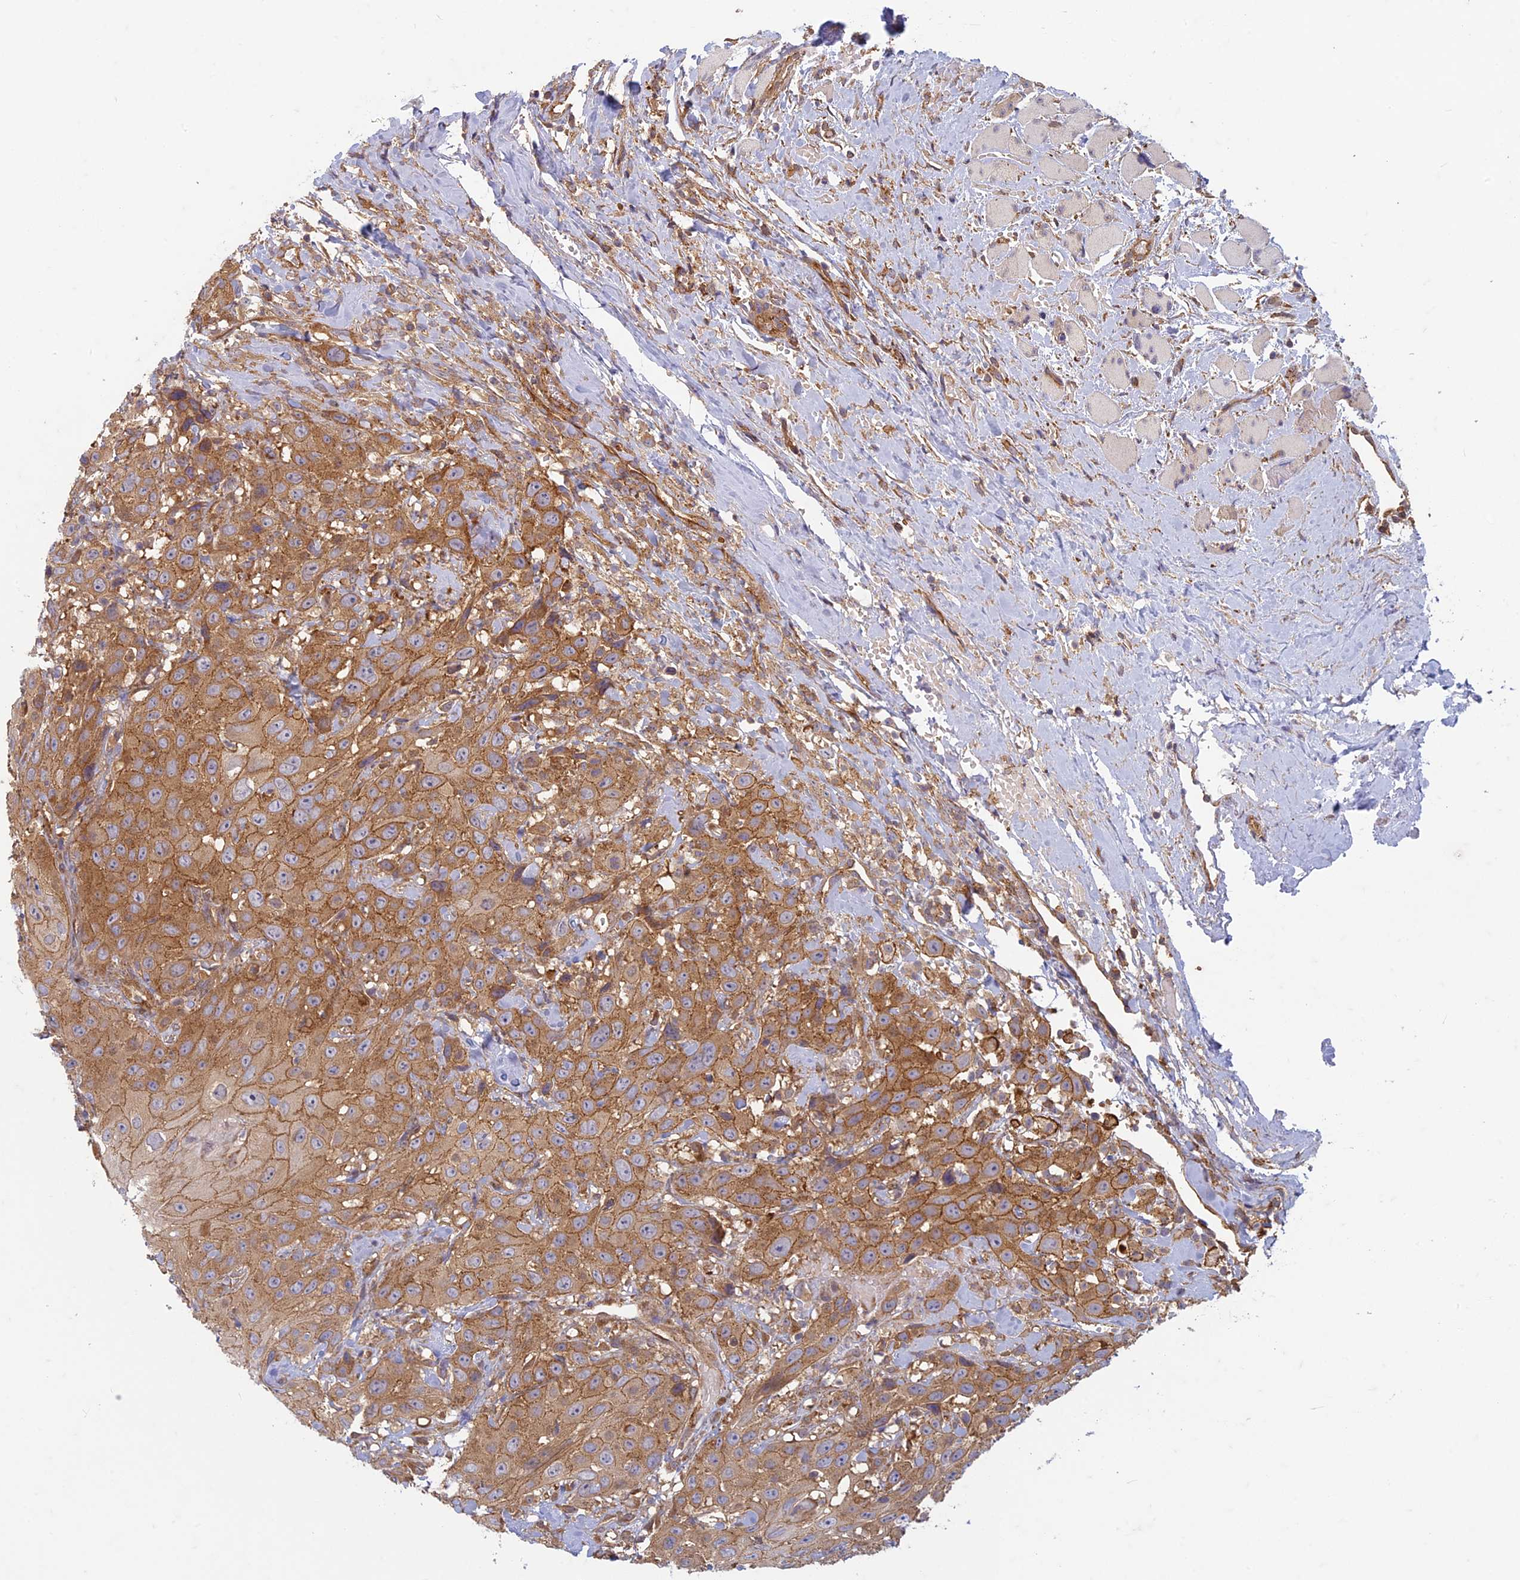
{"staining": {"intensity": "moderate", "quantity": ">75%", "location": "cytoplasmic/membranous"}, "tissue": "head and neck cancer", "cell_type": "Tumor cells", "image_type": "cancer", "snomed": [{"axis": "morphology", "description": "Squamous cell carcinoma, NOS"}, {"axis": "topography", "description": "Head-Neck"}], "caption": "Immunohistochemical staining of human head and neck cancer (squamous cell carcinoma) reveals moderate cytoplasmic/membranous protein positivity in about >75% of tumor cells.", "gene": "TCF25", "patient": {"sex": "male", "age": 81}}